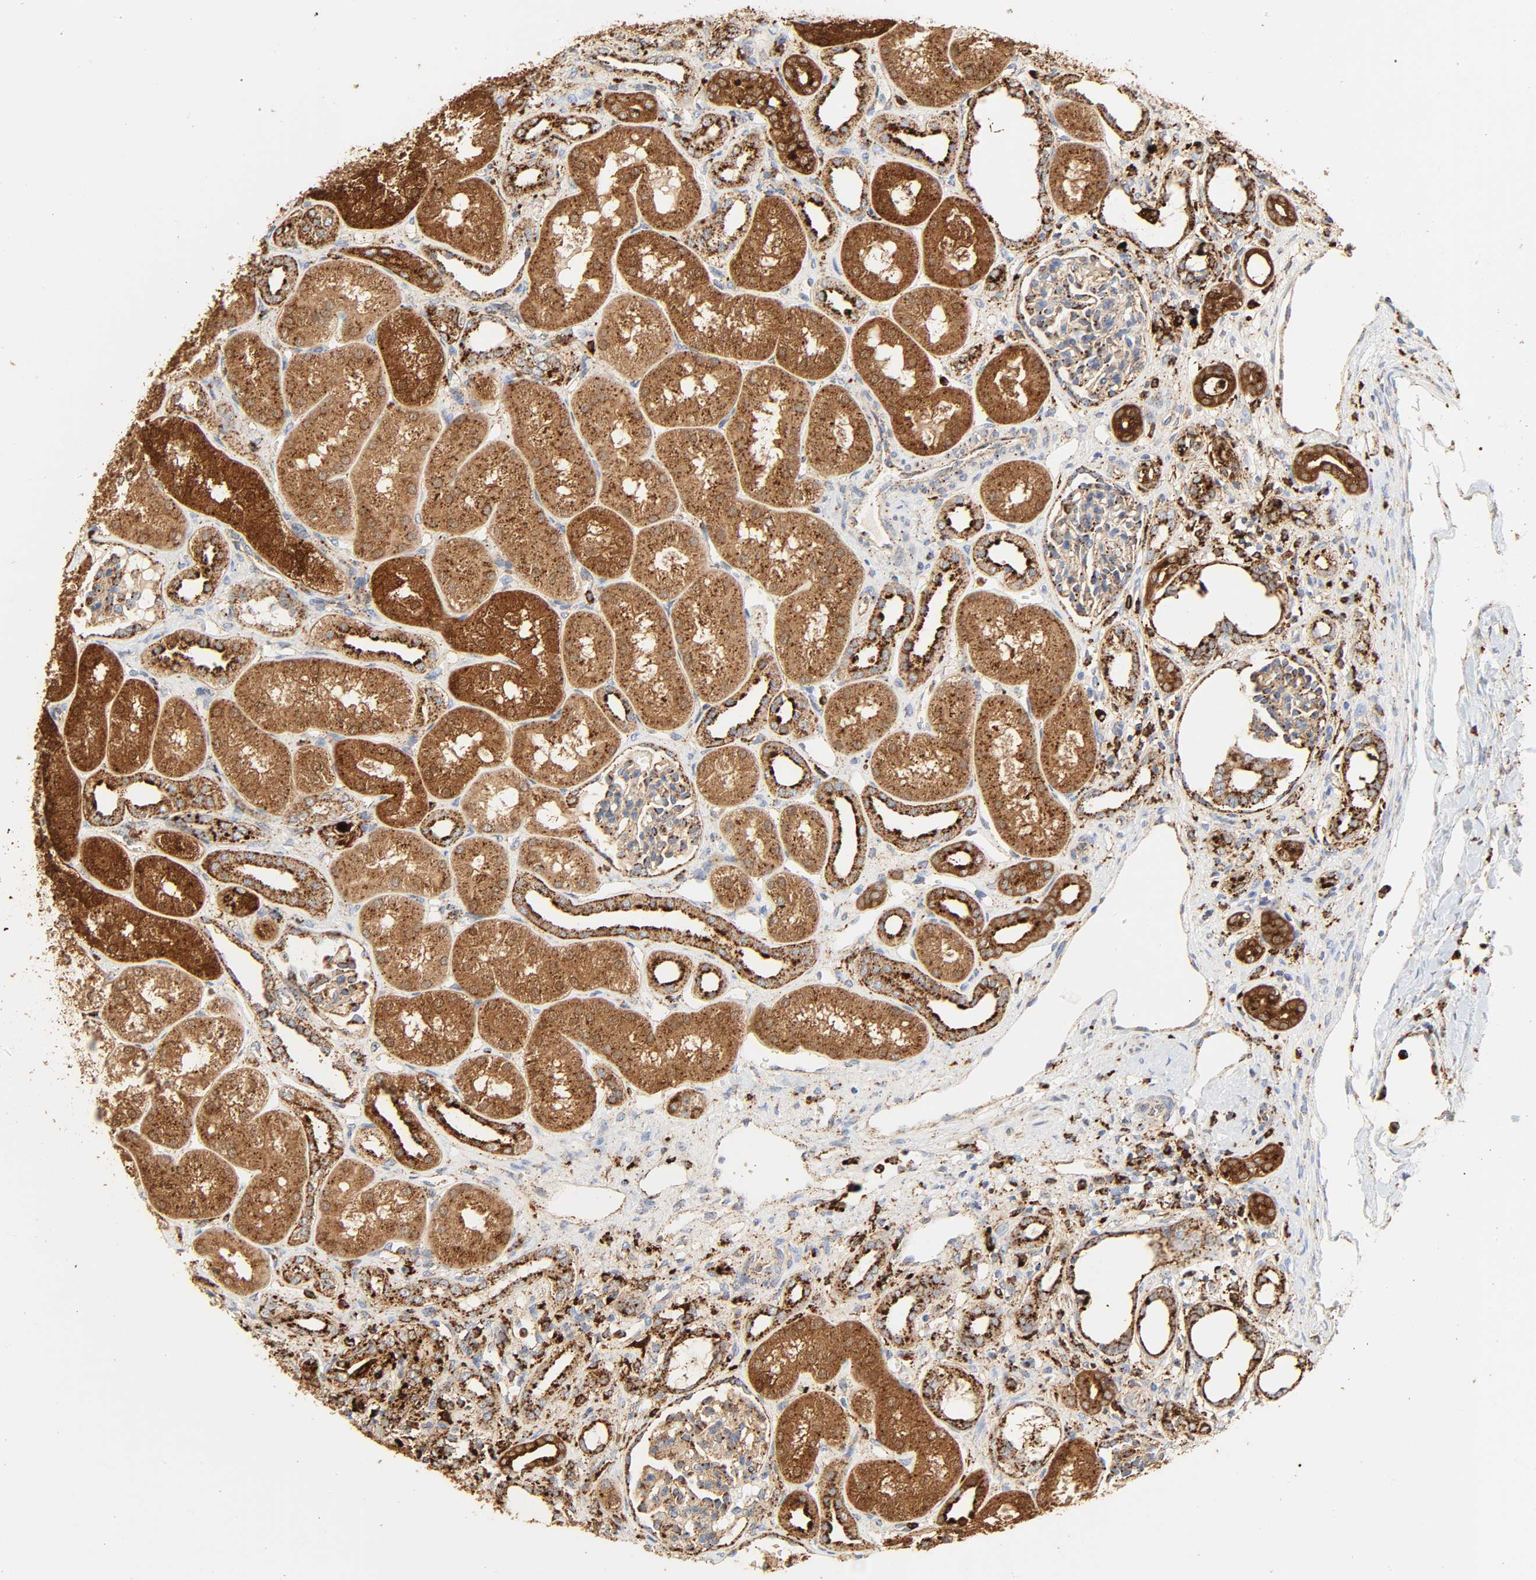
{"staining": {"intensity": "strong", "quantity": "25%-75%", "location": "cytoplasmic/membranous"}, "tissue": "kidney", "cell_type": "Cells in glomeruli", "image_type": "normal", "snomed": [{"axis": "morphology", "description": "Normal tissue, NOS"}, {"axis": "topography", "description": "Kidney"}], "caption": "Kidney stained for a protein (brown) exhibits strong cytoplasmic/membranous positive positivity in about 25%-75% of cells in glomeruli.", "gene": "PSAP", "patient": {"sex": "male", "age": 7}}